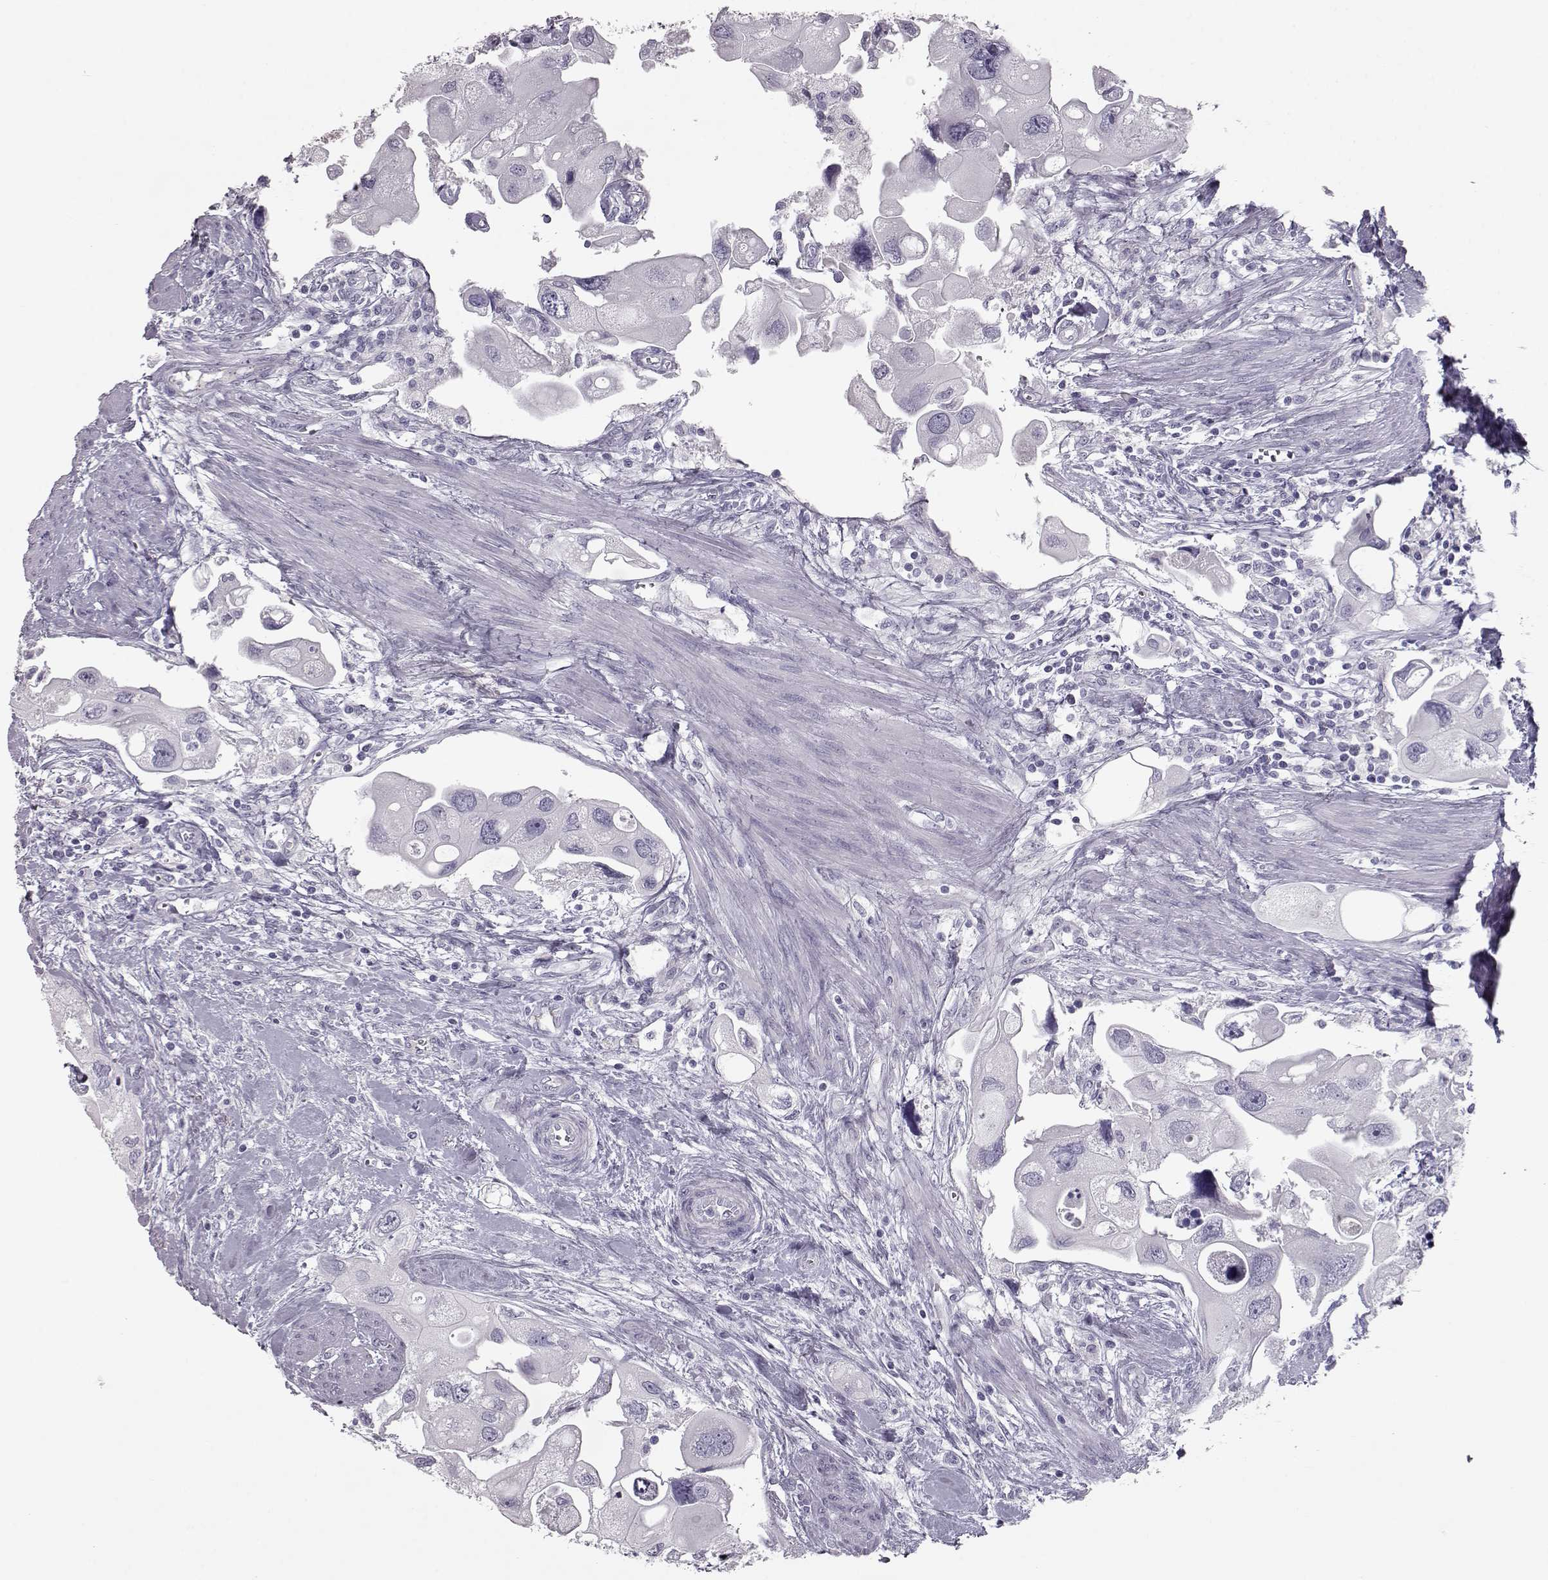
{"staining": {"intensity": "negative", "quantity": "none", "location": "none"}, "tissue": "urothelial cancer", "cell_type": "Tumor cells", "image_type": "cancer", "snomed": [{"axis": "morphology", "description": "Urothelial carcinoma, High grade"}, {"axis": "topography", "description": "Urinary bladder"}], "caption": "A photomicrograph of urothelial cancer stained for a protein shows no brown staining in tumor cells.", "gene": "CCL19", "patient": {"sex": "male", "age": 59}}